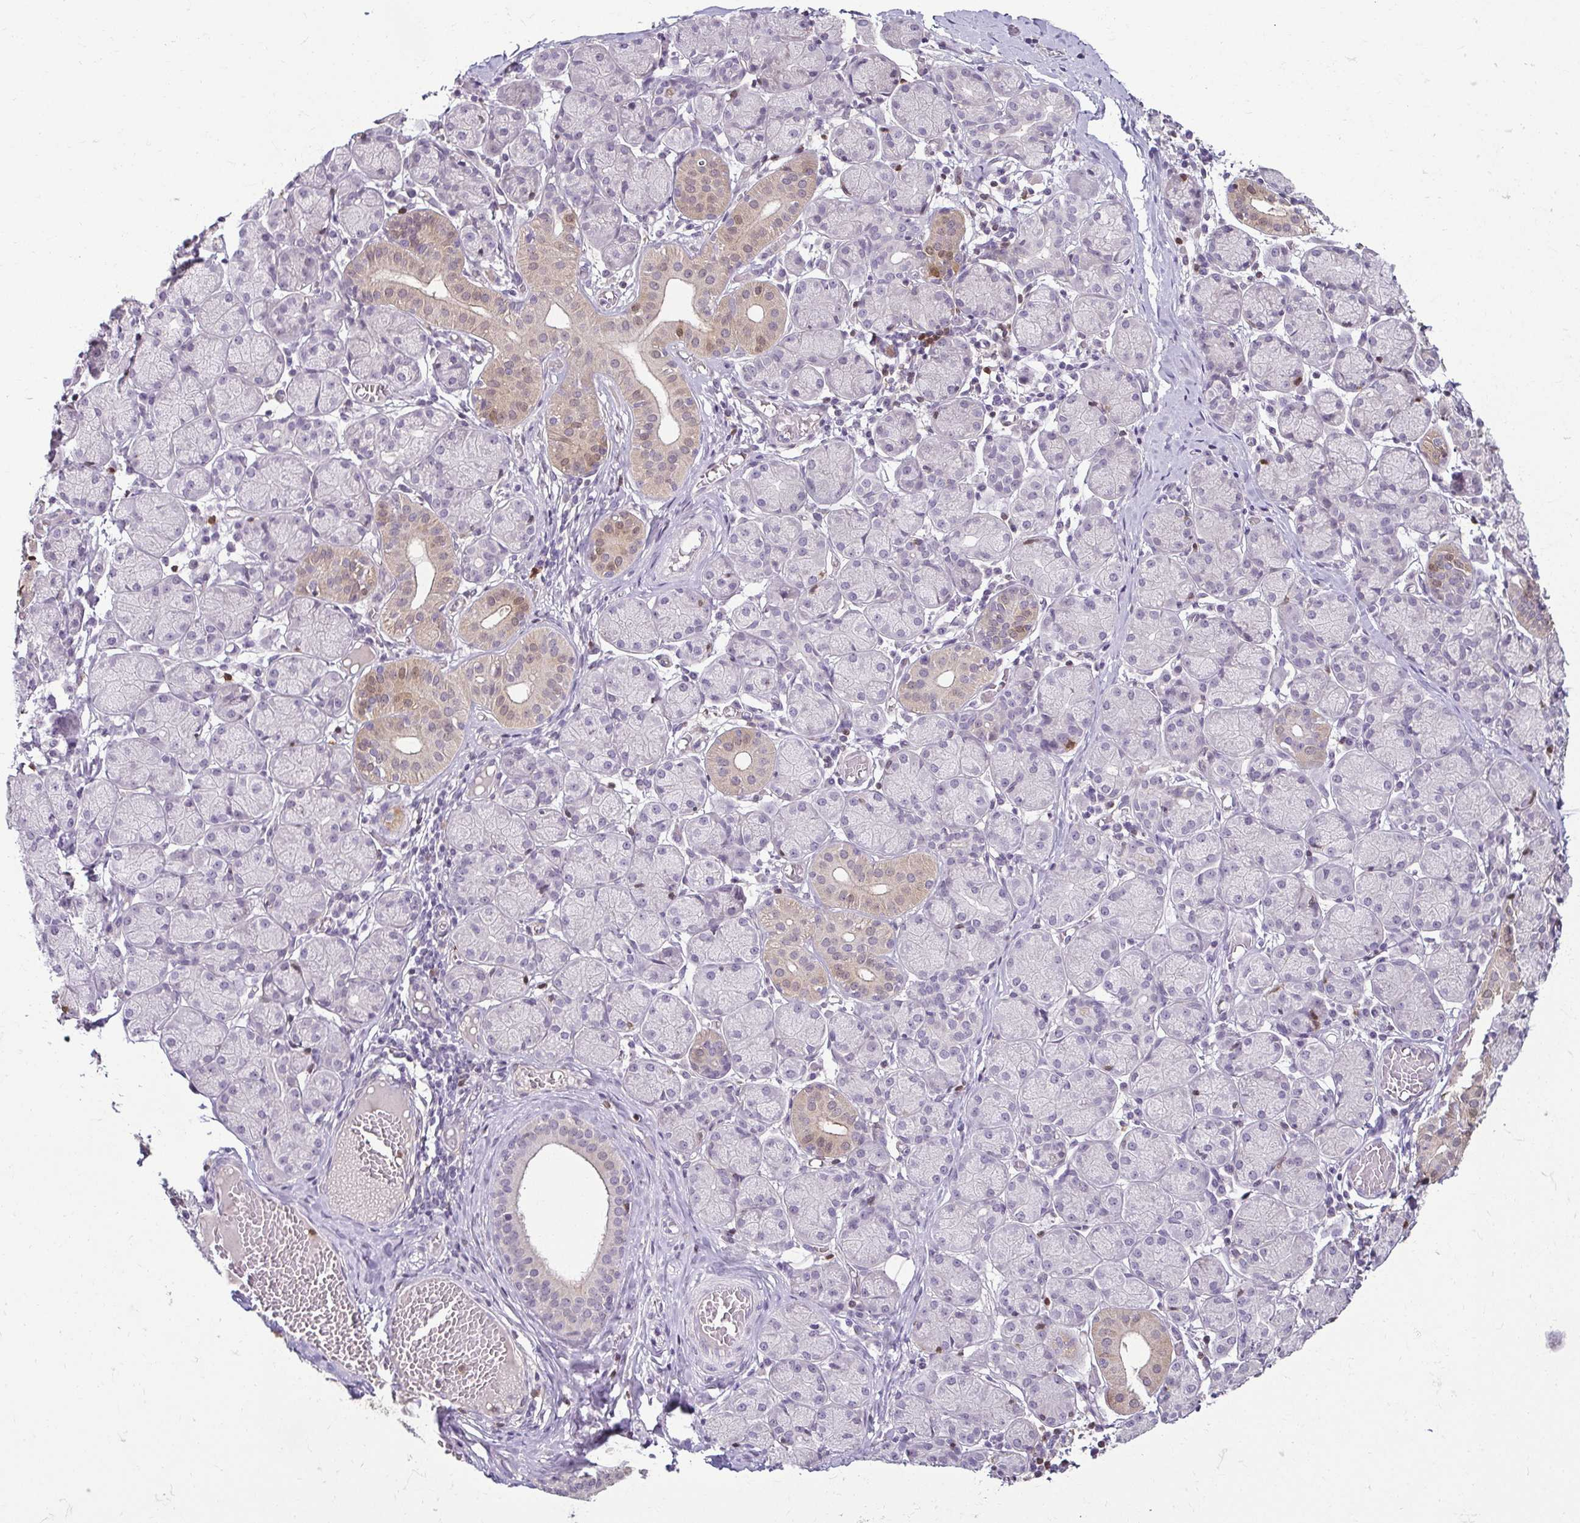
{"staining": {"intensity": "weak", "quantity": "<25%", "location": "cytoplasmic/membranous,nuclear"}, "tissue": "salivary gland", "cell_type": "Glandular cells", "image_type": "normal", "snomed": [{"axis": "morphology", "description": "Normal tissue, NOS"}, {"axis": "topography", "description": "Salivary gland"}], "caption": "IHC histopathology image of normal human salivary gland stained for a protein (brown), which demonstrates no positivity in glandular cells.", "gene": "HOPX", "patient": {"sex": "female", "age": 24}}